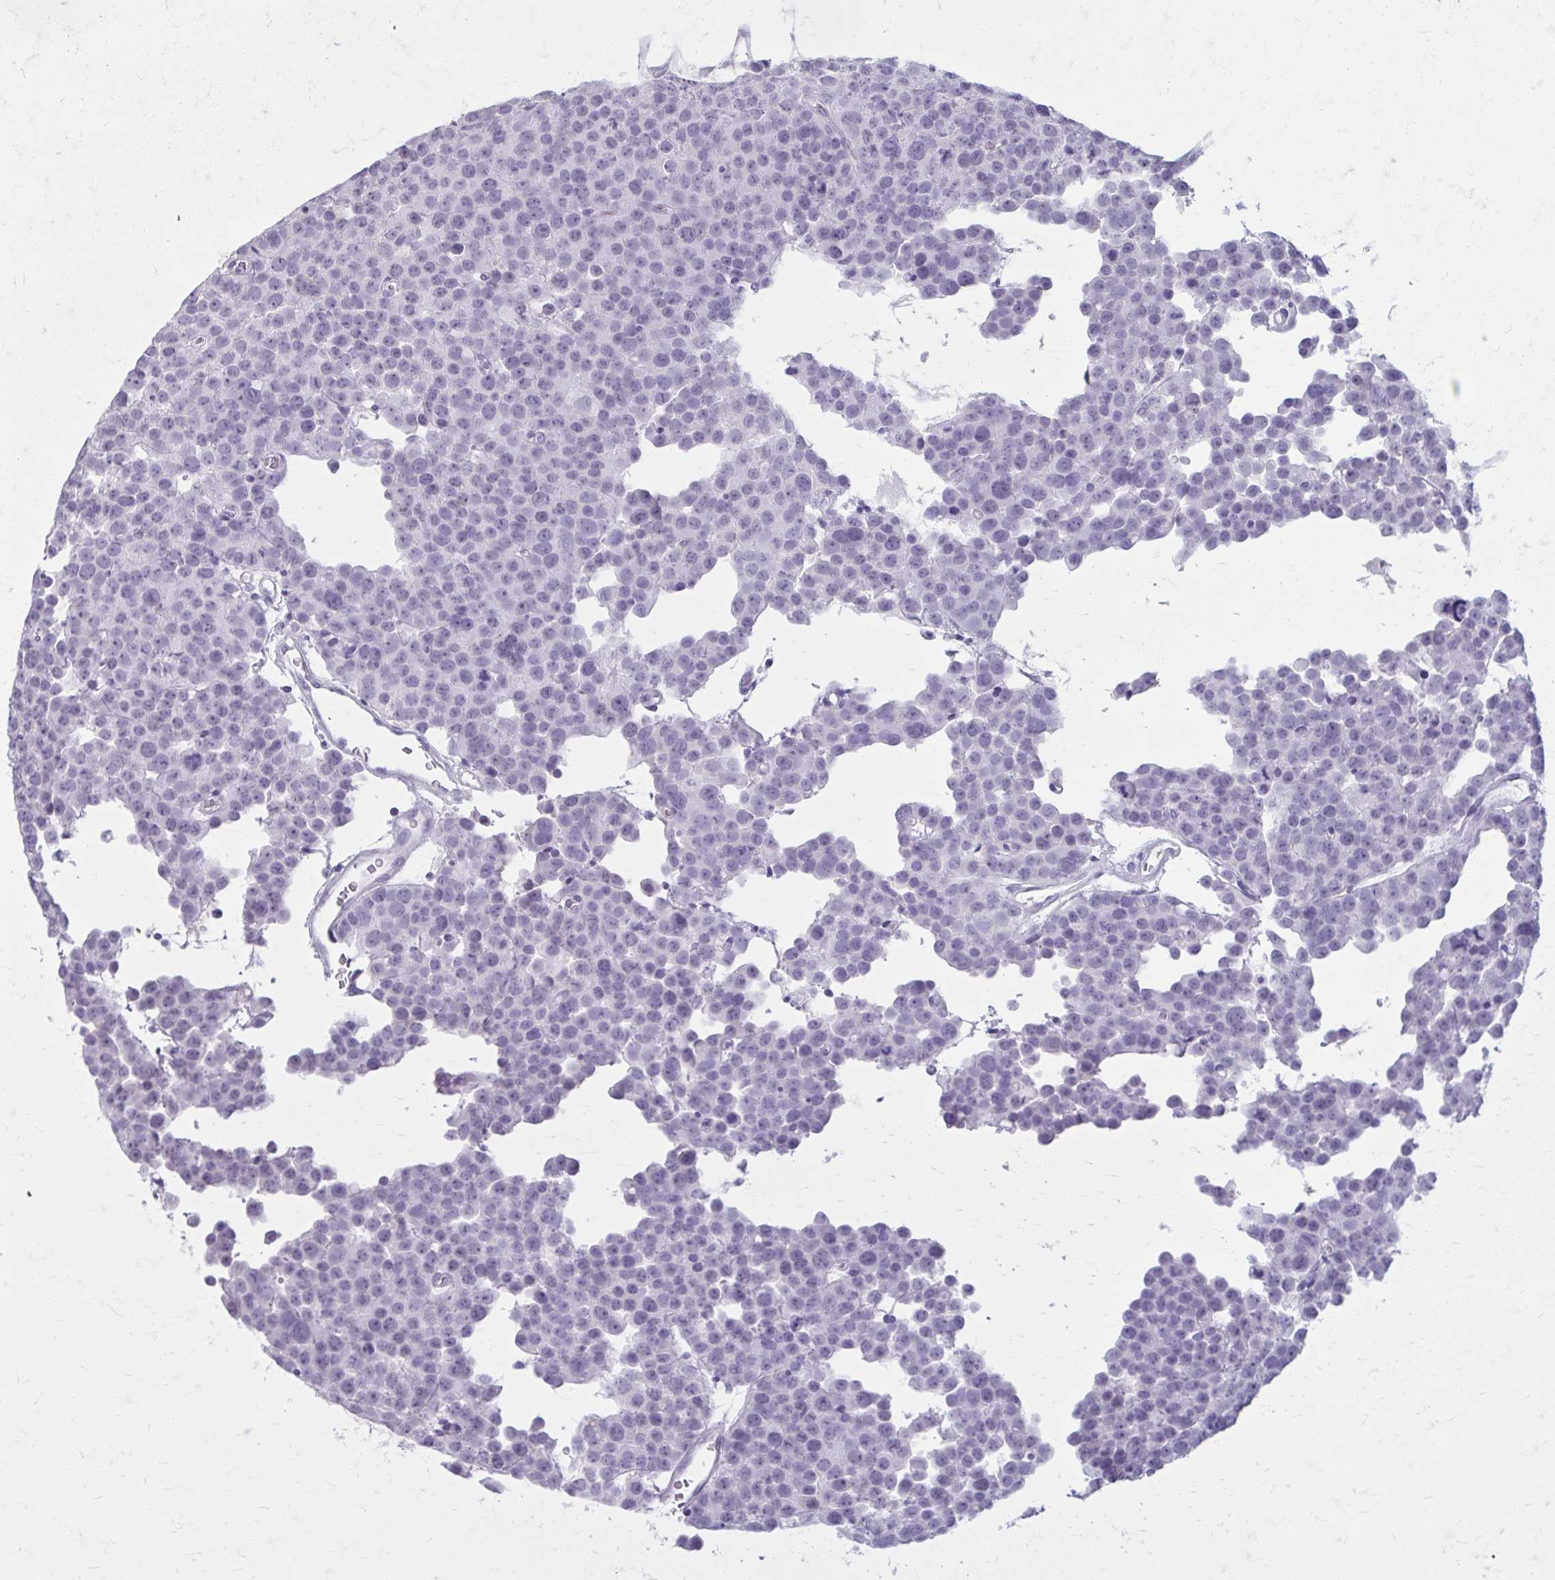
{"staining": {"intensity": "negative", "quantity": "none", "location": "none"}, "tissue": "testis cancer", "cell_type": "Tumor cells", "image_type": "cancer", "snomed": [{"axis": "morphology", "description": "Seminoma, NOS"}, {"axis": "topography", "description": "Testis"}], "caption": "DAB (3,3'-diaminobenzidine) immunohistochemical staining of testis cancer (seminoma) demonstrates no significant expression in tumor cells.", "gene": "OR4B1", "patient": {"sex": "male", "age": 71}}